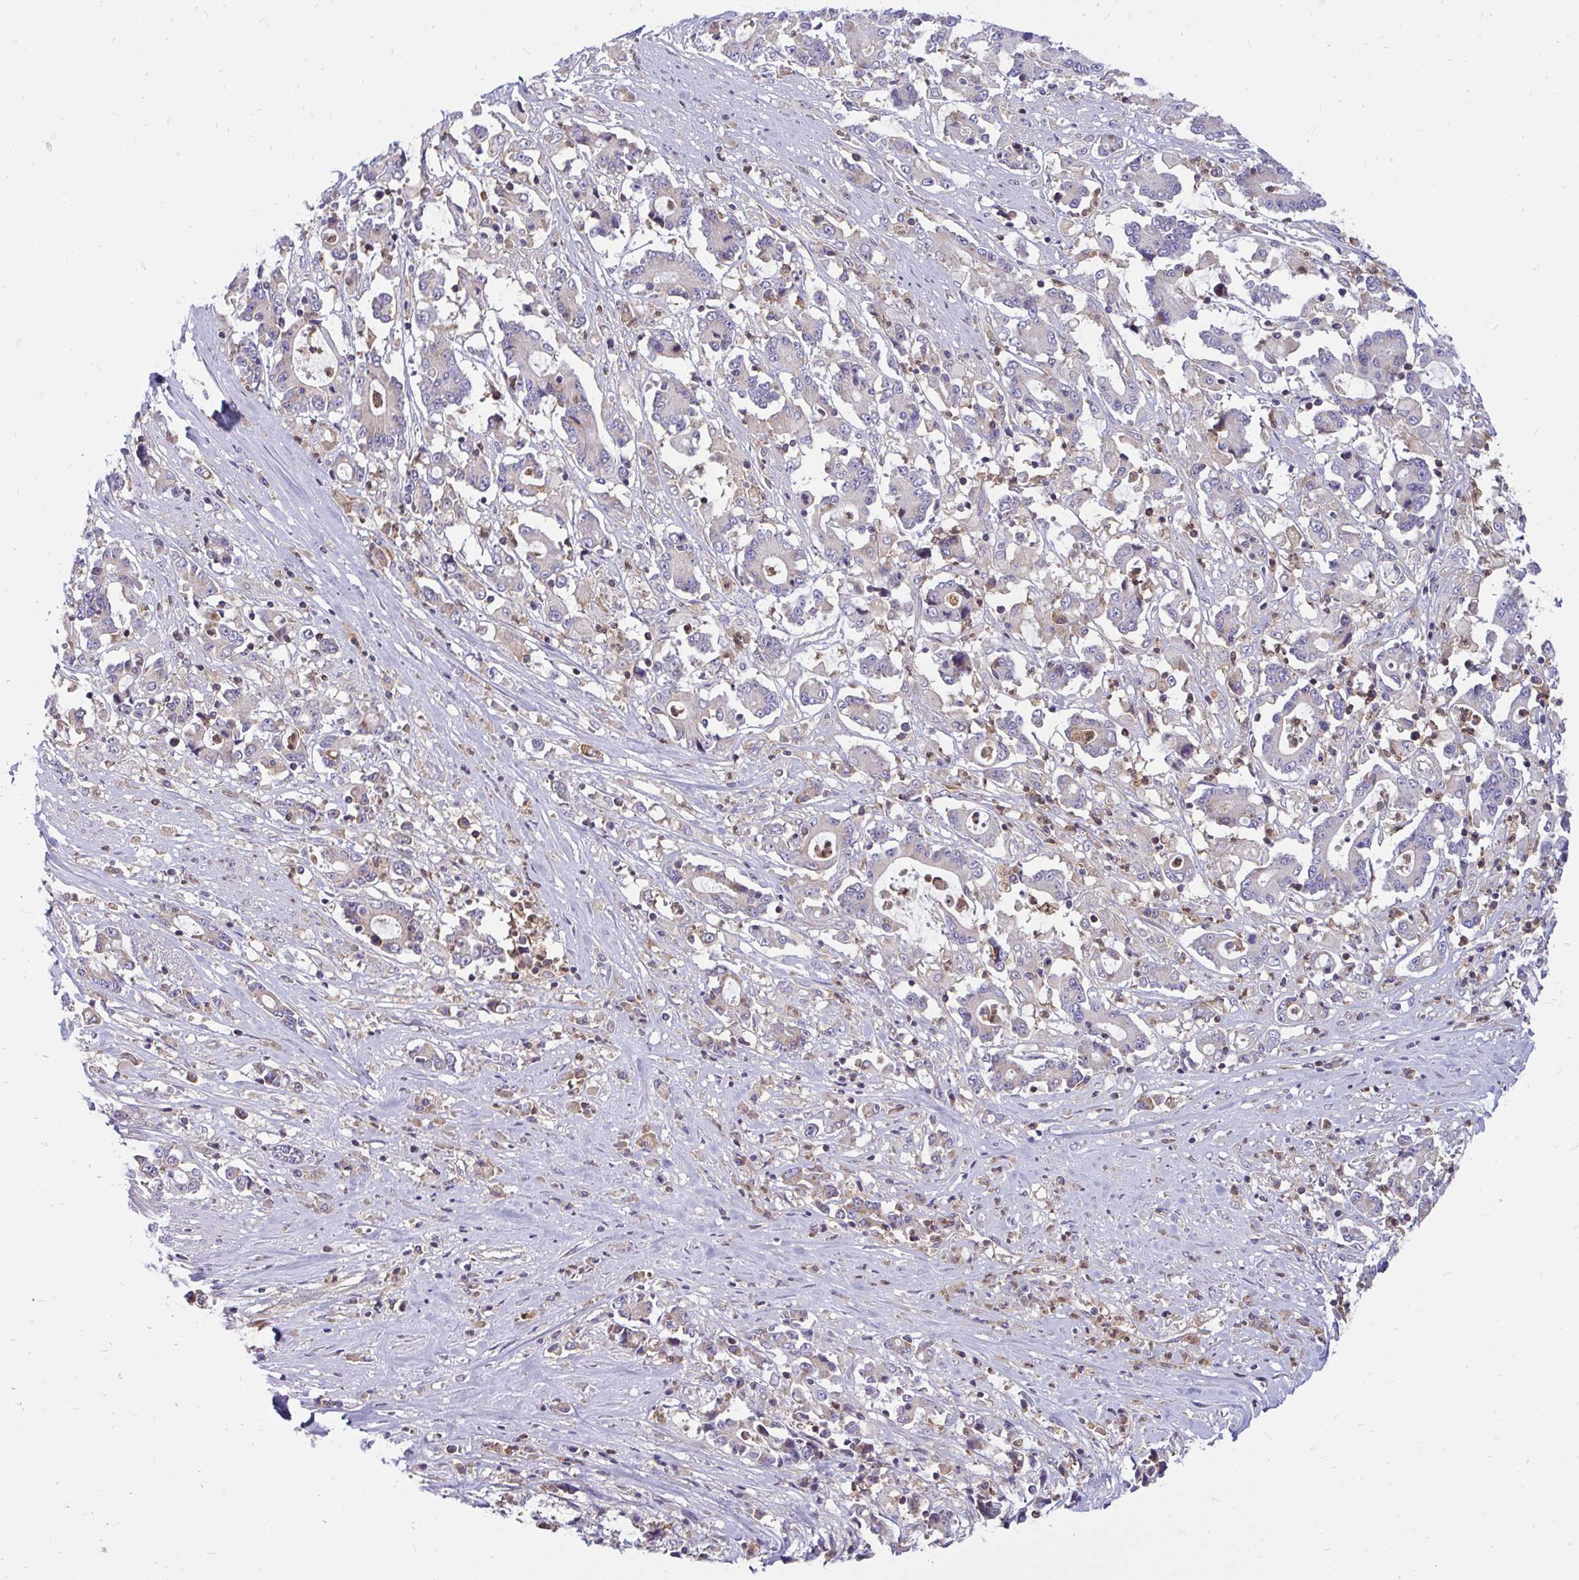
{"staining": {"intensity": "negative", "quantity": "none", "location": "none"}, "tissue": "stomach cancer", "cell_type": "Tumor cells", "image_type": "cancer", "snomed": [{"axis": "morphology", "description": "Adenocarcinoma, NOS"}, {"axis": "topography", "description": "Stomach, upper"}], "caption": "The IHC histopathology image has no significant staining in tumor cells of stomach cancer (adenocarcinoma) tissue.", "gene": "ASAP1", "patient": {"sex": "male", "age": 68}}